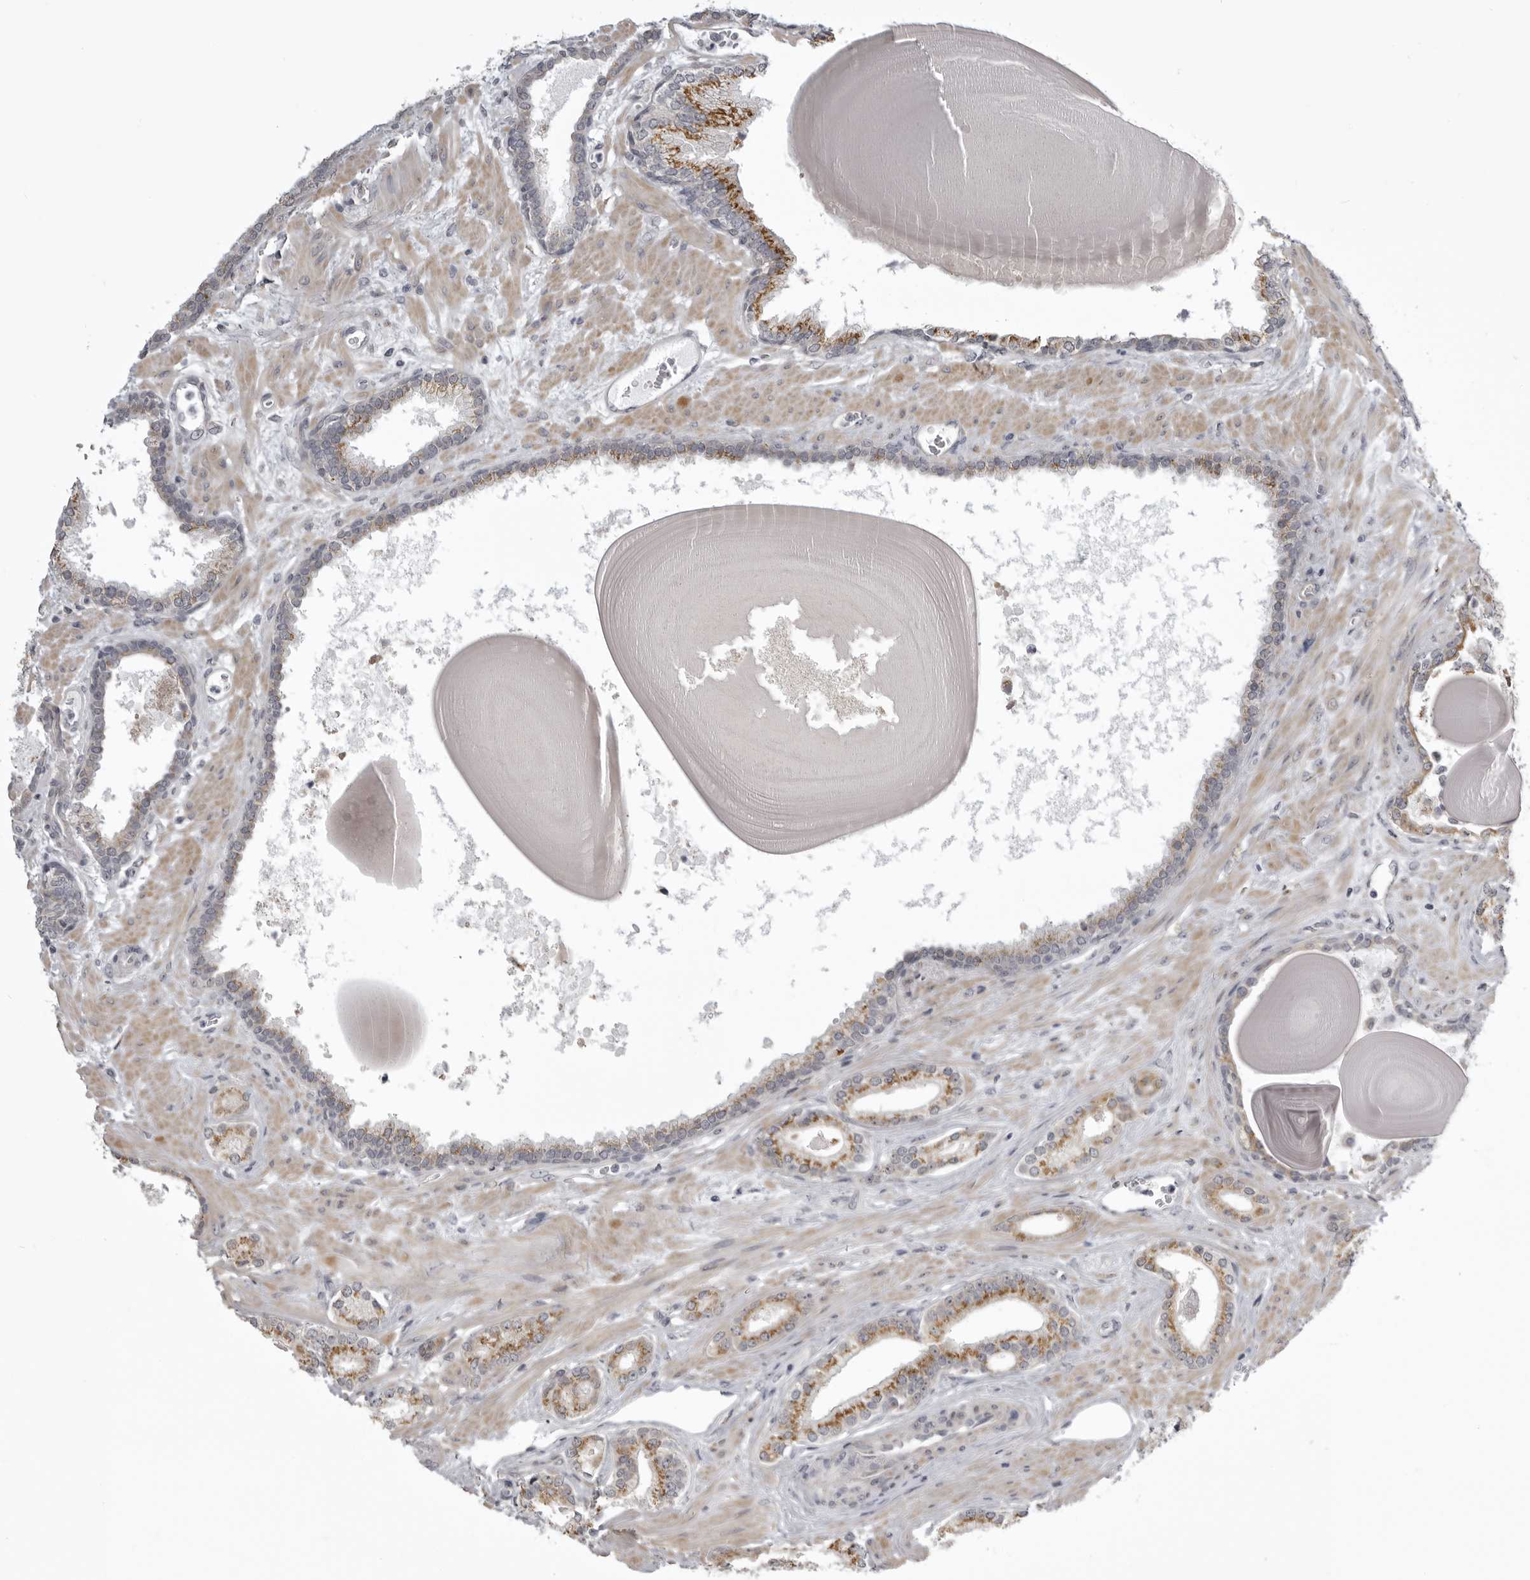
{"staining": {"intensity": "moderate", "quantity": ">75%", "location": "cytoplasmic/membranous"}, "tissue": "prostate cancer", "cell_type": "Tumor cells", "image_type": "cancer", "snomed": [{"axis": "morphology", "description": "Adenocarcinoma, Low grade"}, {"axis": "topography", "description": "Prostate"}], "caption": "Human prostate cancer stained with a protein marker shows moderate staining in tumor cells.", "gene": "NCEH1", "patient": {"sex": "male", "age": 70}}